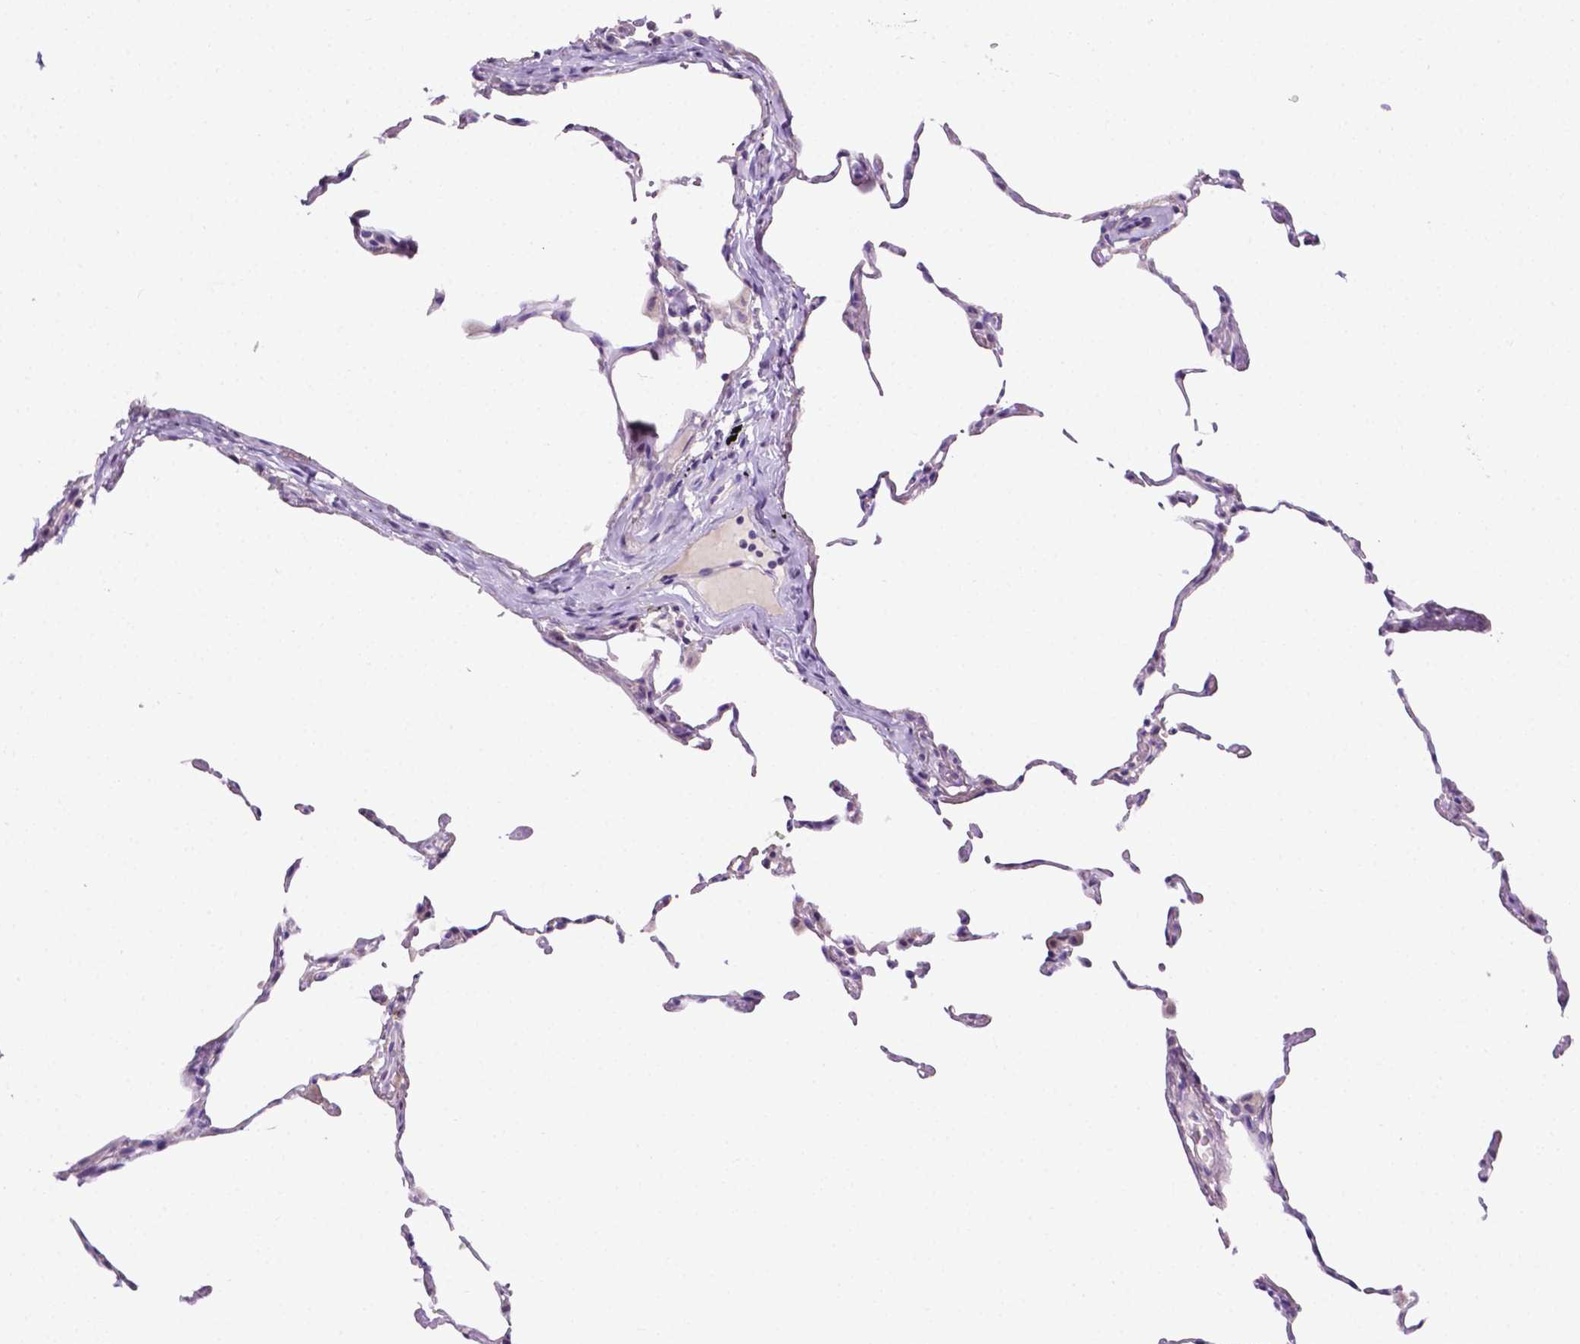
{"staining": {"intensity": "negative", "quantity": "none", "location": "none"}, "tissue": "lung", "cell_type": "Alveolar cells", "image_type": "normal", "snomed": [{"axis": "morphology", "description": "Normal tissue, NOS"}, {"axis": "topography", "description": "Lung"}], "caption": "High power microscopy micrograph of an immunohistochemistry (IHC) photomicrograph of benign lung, revealing no significant staining in alveolar cells.", "gene": "MMP27", "patient": {"sex": "female", "age": 57}}